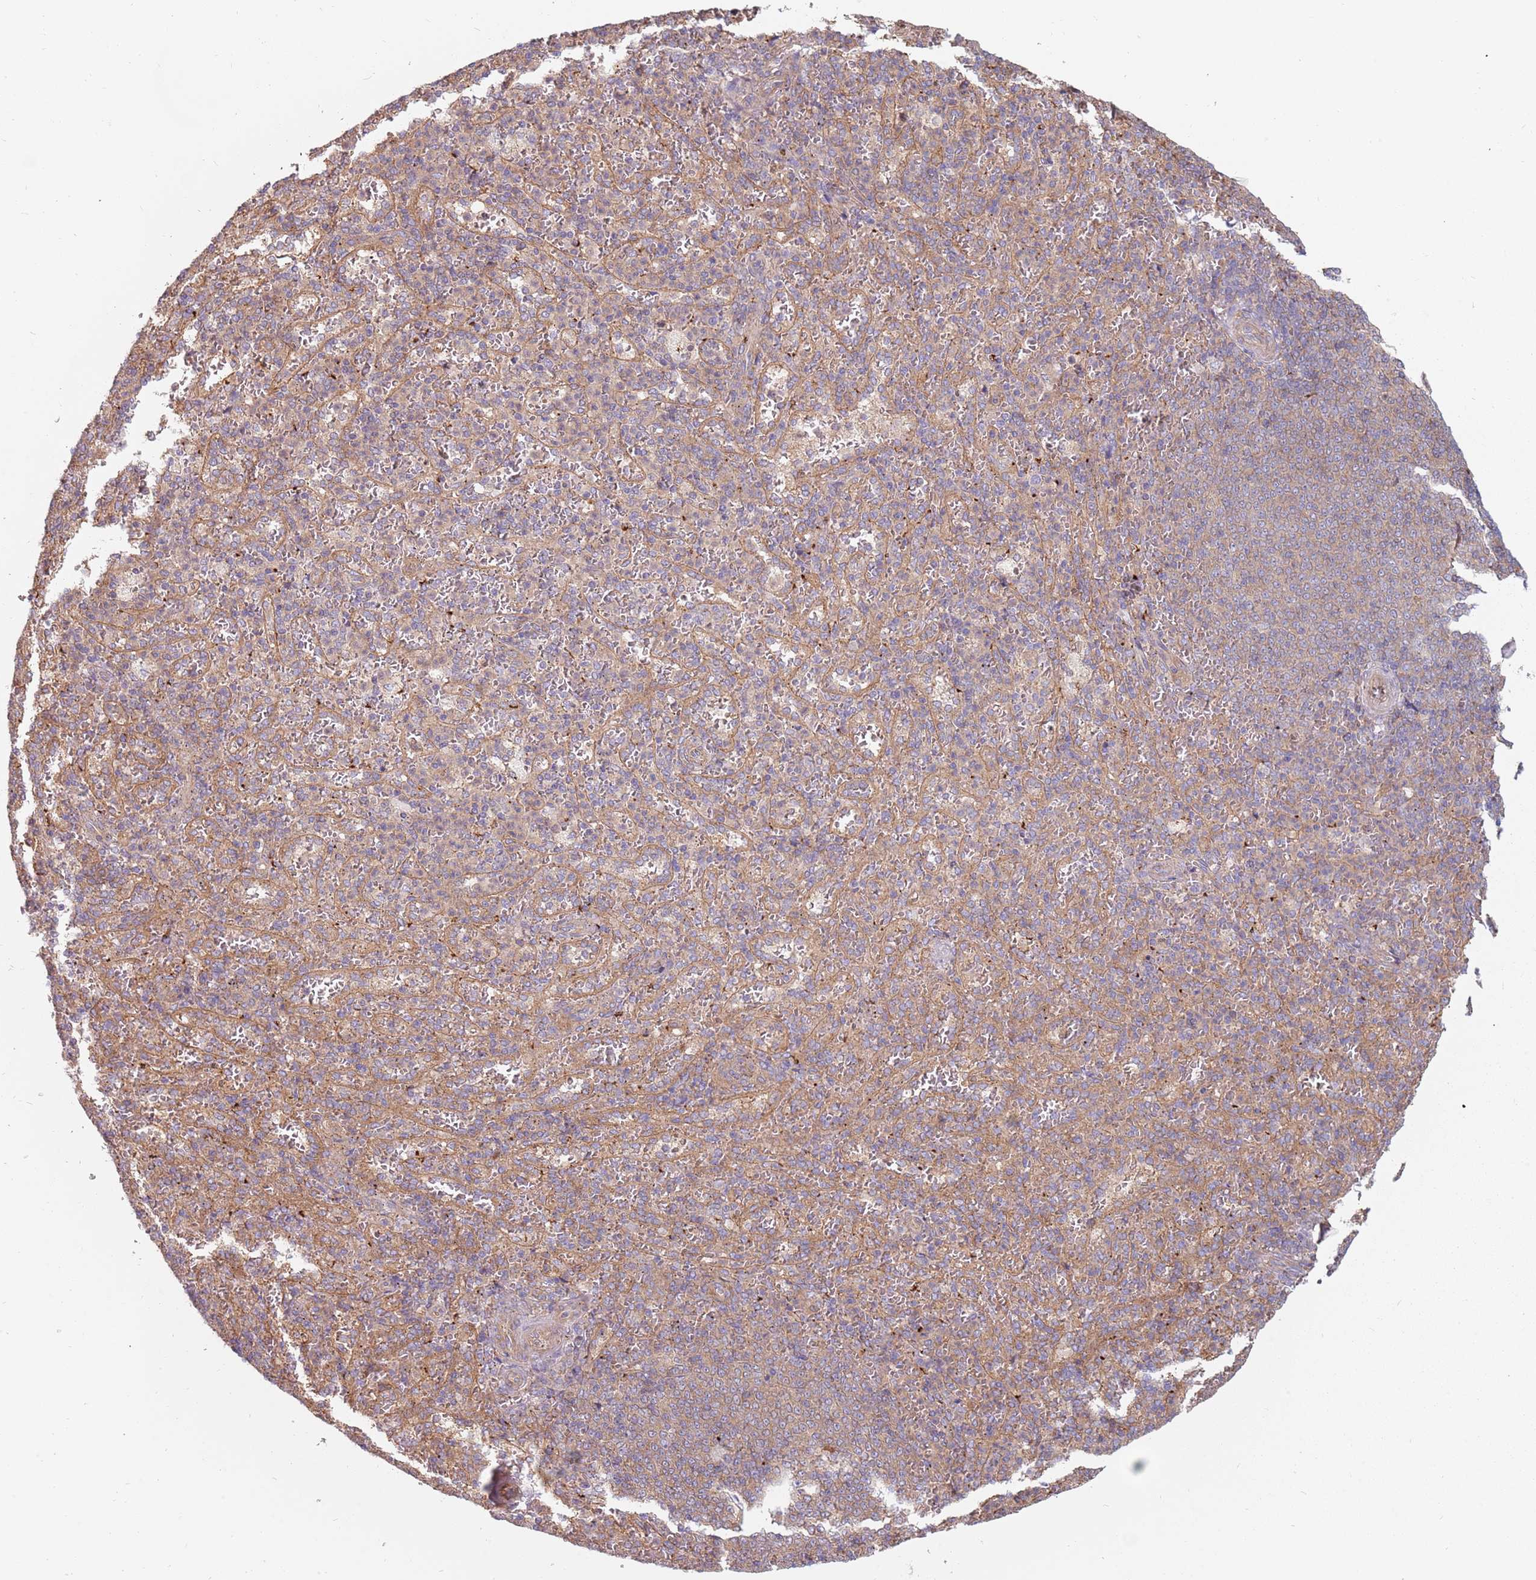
{"staining": {"intensity": "weak", "quantity": "<25%", "location": "cytoplasmic/membranous"}, "tissue": "spleen", "cell_type": "Cells in red pulp", "image_type": "normal", "snomed": [{"axis": "morphology", "description": "Normal tissue, NOS"}, {"axis": "topography", "description": "Spleen"}], "caption": "Immunohistochemistry image of unremarkable spleen stained for a protein (brown), which shows no positivity in cells in red pulp.", "gene": "SPDL1", "patient": {"sex": "female", "age": 21}}